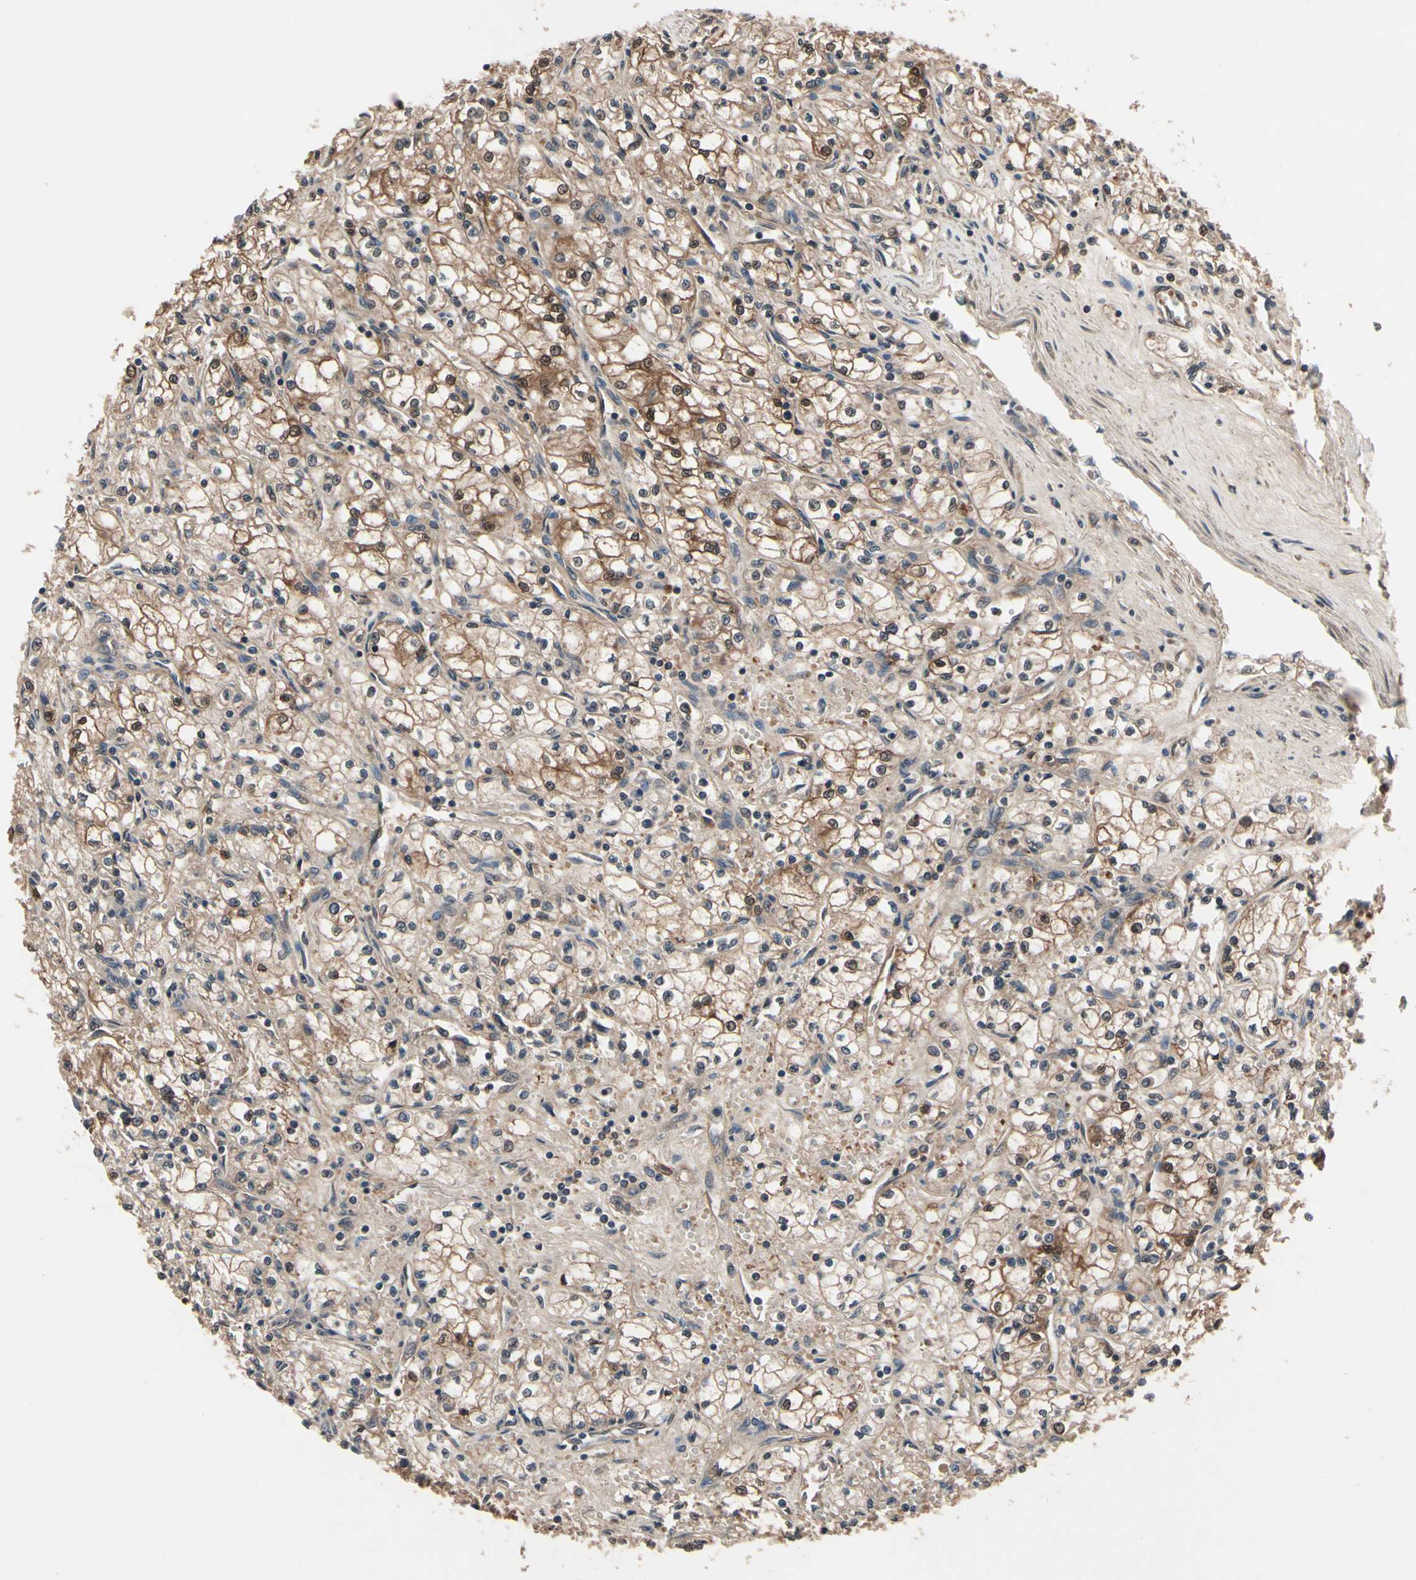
{"staining": {"intensity": "moderate", "quantity": "25%-75%", "location": "cytoplasmic/membranous,nuclear"}, "tissue": "renal cancer", "cell_type": "Tumor cells", "image_type": "cancer", "snomed": [{"axis": "morphology", "description": "Normal tissue, NOS"}, {"axis": "morphology", "description": "Adenocarcinoma, NOS"}, {"axis": "topography", "description": "Kidney"}], "caption": "This histopathology image displays IHC staining of adenocarcinoma (renal), with medium moderate cytoplasmic/membranous and nuclear positivity in about 25%-75% of tumor cells.", "gene": "PRDX6", "patient": {"sex": "male", "age": 59}}